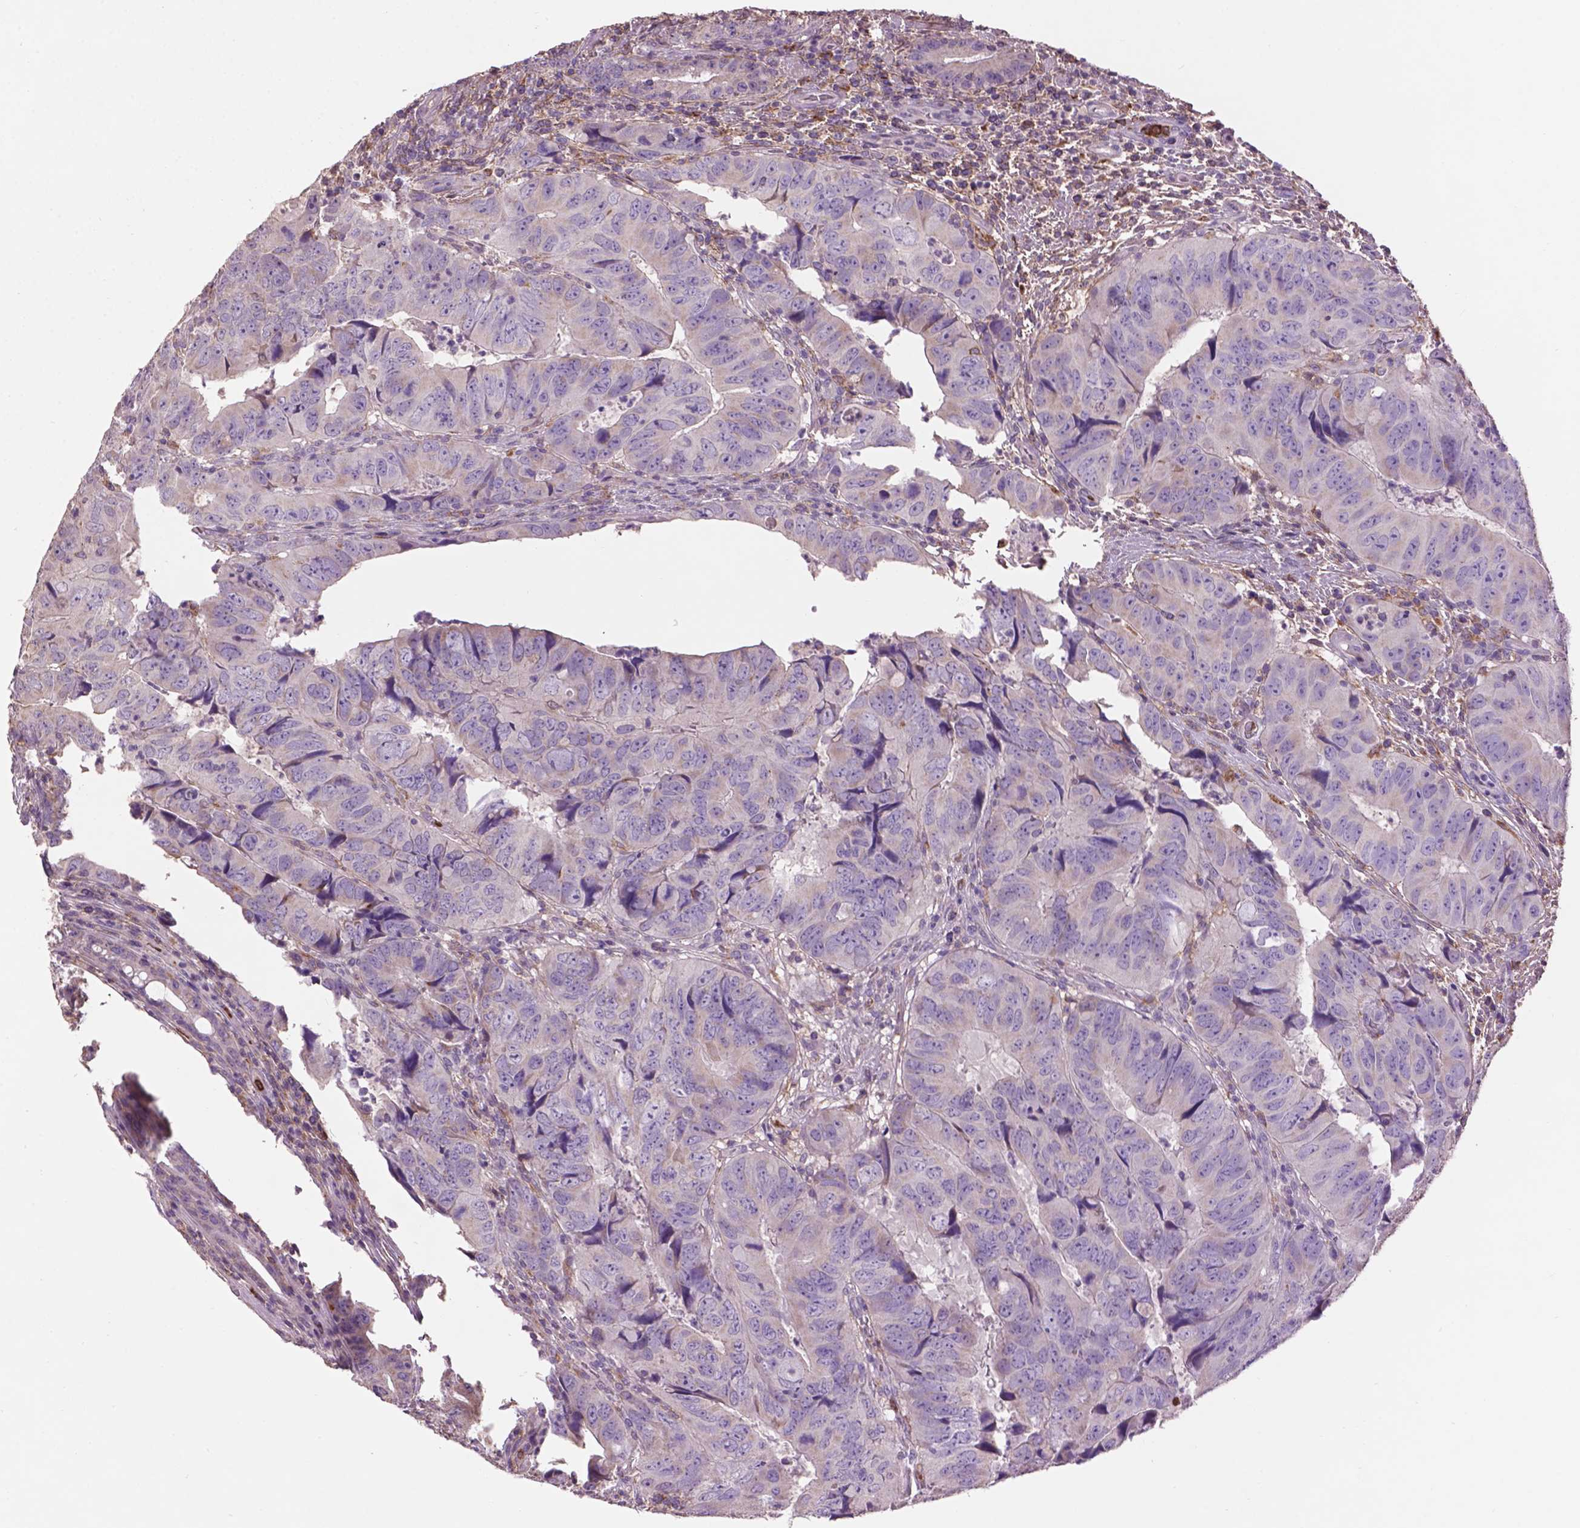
{"staining": {"intensity": "negative", "quantity": "none", "location": "none"}, "tissue": "colorectal cancer", "cell_type": "Tumor cells", "image_type": "cancer", "snomed": [{"axis": "morphology", "description": "Adenocarcinoma, NOS"}, {"axis": "topography", "description": "Colon"}], "caption": "This is an immunohistochemistry photomicrograph of human colorectal cancer (adenocarcinoma). There is no positivity in tumor cells.", "gene": "LRRC3C", "patient": {"sex": "male", "age": 79}}